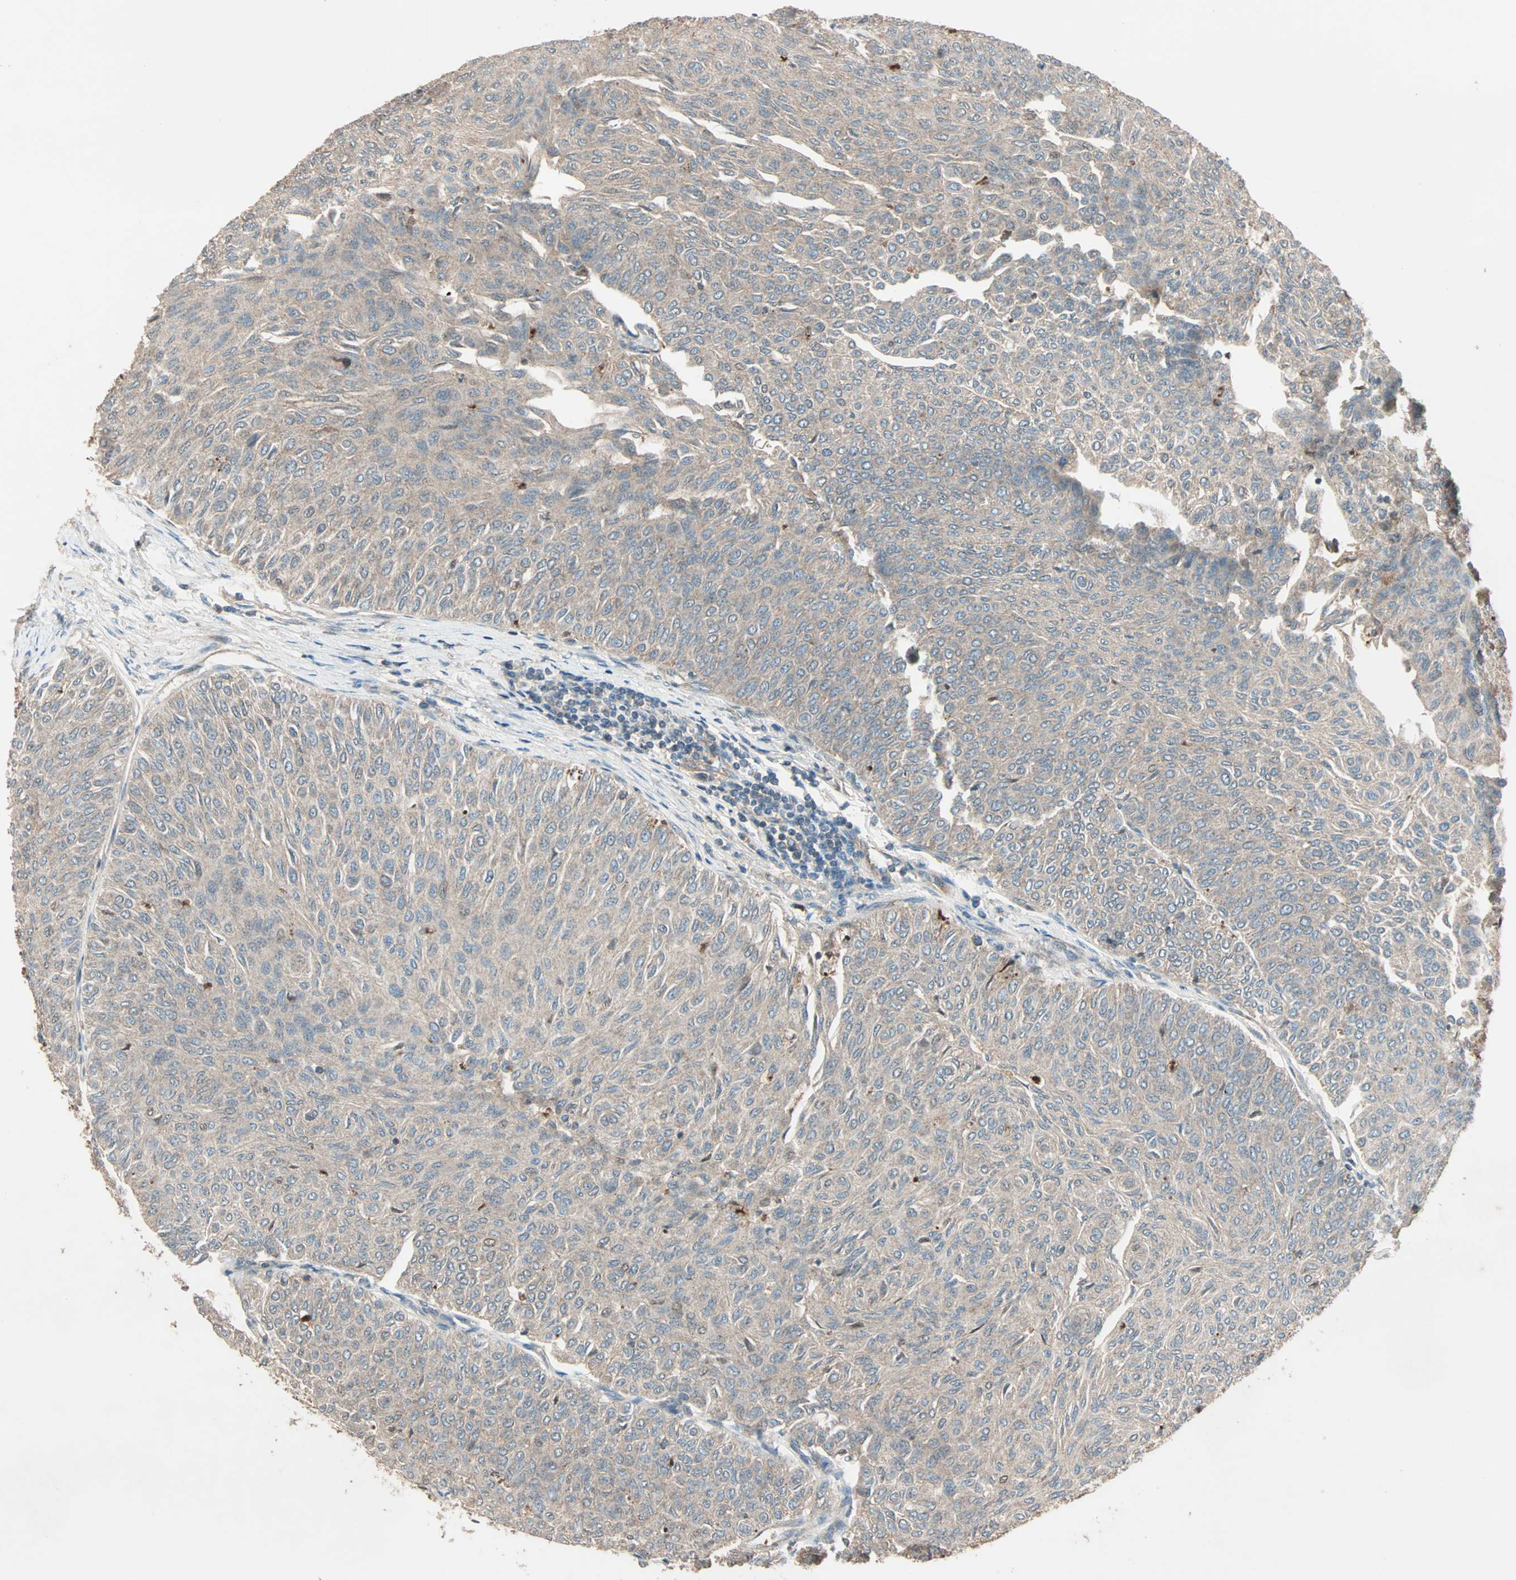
{"staining": {"intensity": "weak", "quantity": ">75%", "location": "cytoplasmic/membranous"}, "tissue": "urothelial cancer", "cell_type": "Tumor cells", "image_type": "cancer", "snomed": [{"axis": "morphology", "description": "Urothelial carcinoma, Low grade"}, {"axis": "topography", "description": "Urinary bladder"}], "caption": "High-magnification brightfield microscopy of urothelial cancer stained with DAB (3,3'-diaminobenzidine) (brown) and counterstained with hematoxylin (blue). tumor cells exhibit weak cytoplasmic/membranous staining is appreciated in about>75% of cells. (DAB (3,3'-diaminobenzidine) IHC with brightfield microscopy, high magnification).", "gene": "MAP3K21", "patient": {"sex": "male", "age": 78}}